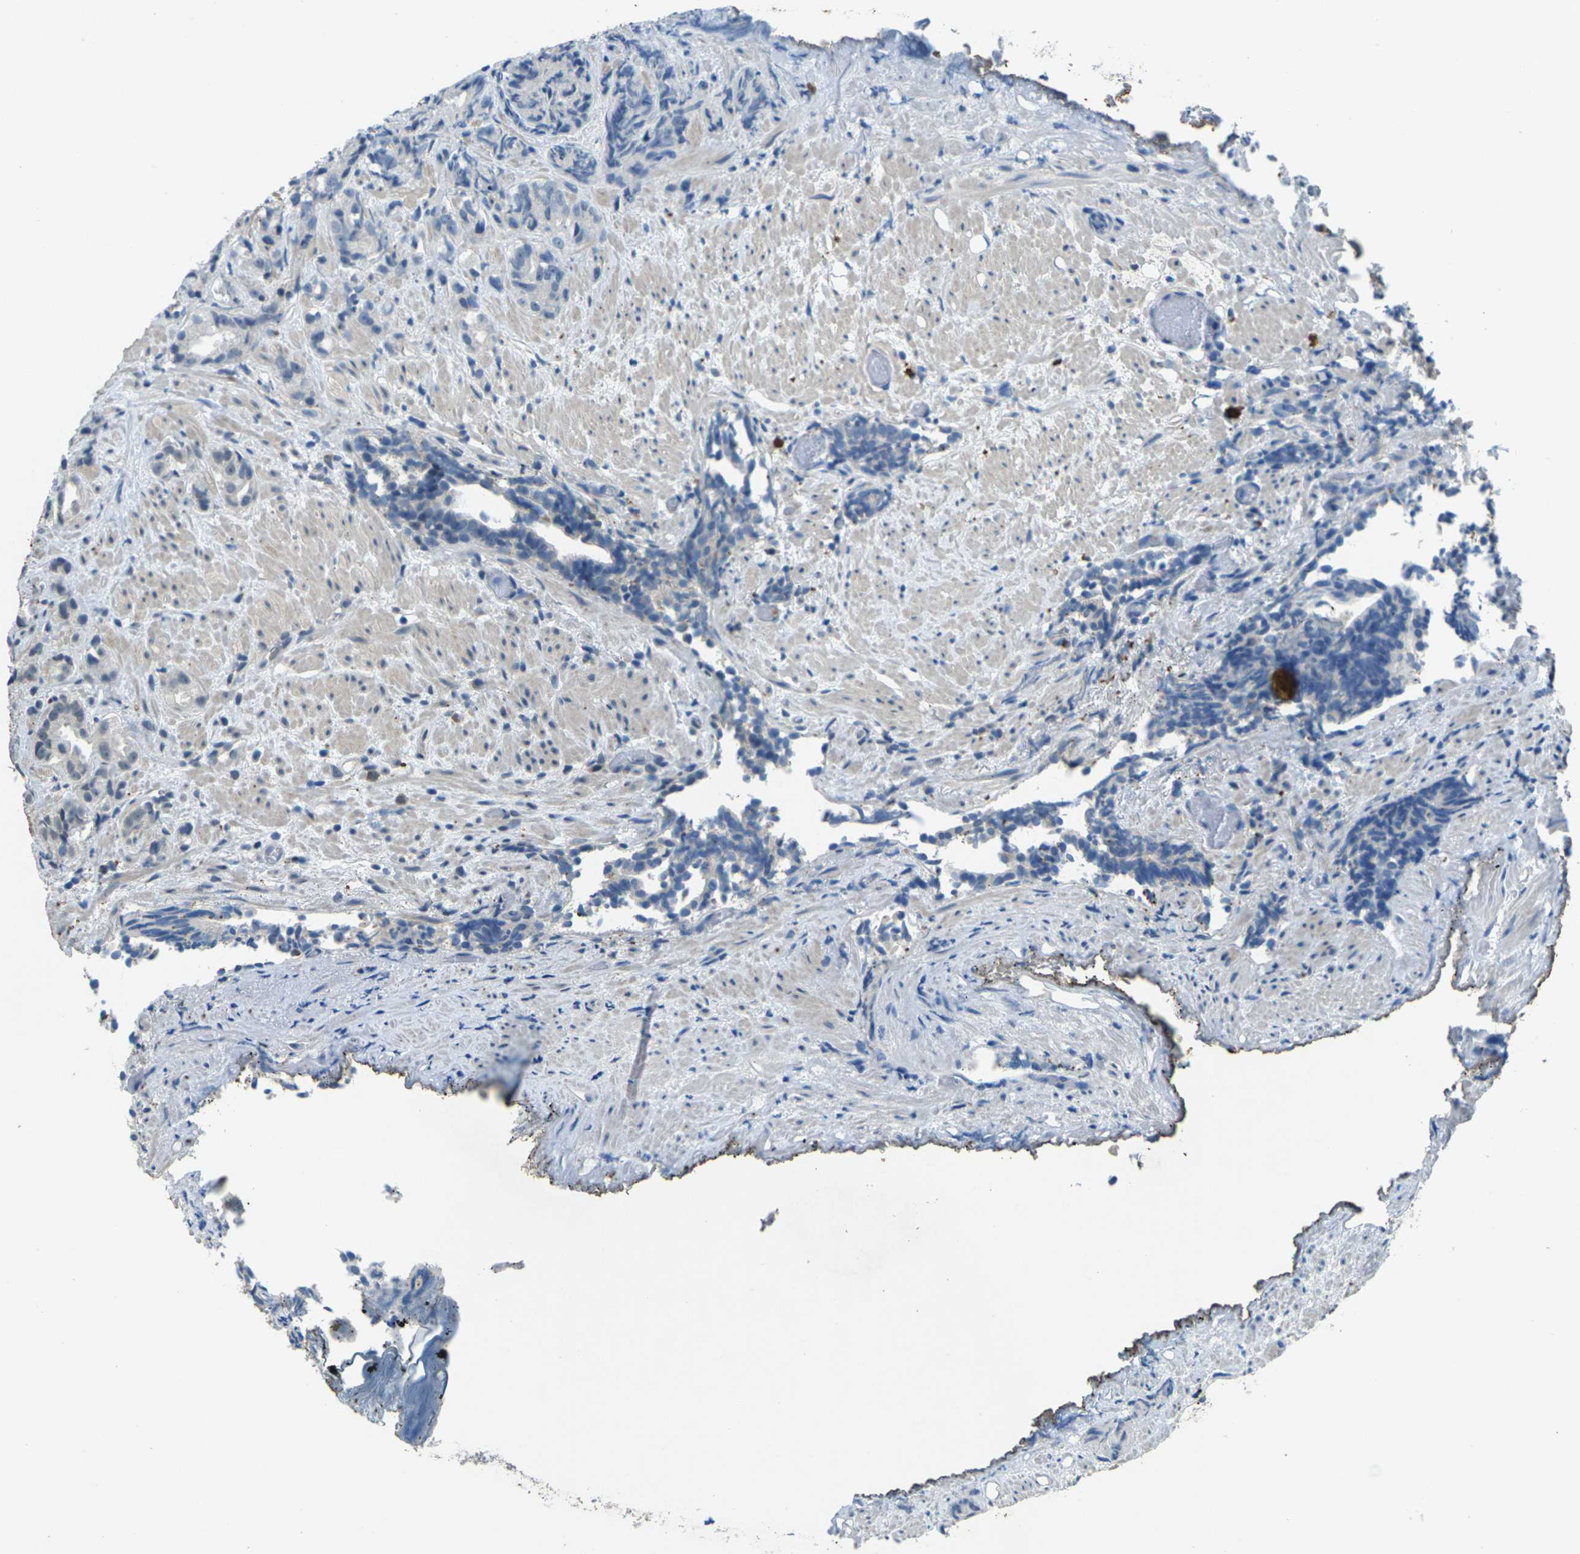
{"staining": {"intensity": "negative", "quantity": "none", "location": "none"}, "tissue": "prostate cancer", "cell_type": "Tumor cells", "image_type": "cancer", "snomed": [{"axis": "morphology", "description": "Adenocarcinoma, Low grade"}, {"axis": "topography", "description": "Prostate"}], "caption": "Tumor cells show no significant expression in prostate cancer (low-grade adenocarcinoma). The staining was performed using DAB to visualize the protein expression in brown, while the nuclei were stained in blue with hematoxylin (Magnification: 20x).", "gene": "SIGLEC14", "patient": {"sex": "male", "age": 89}}